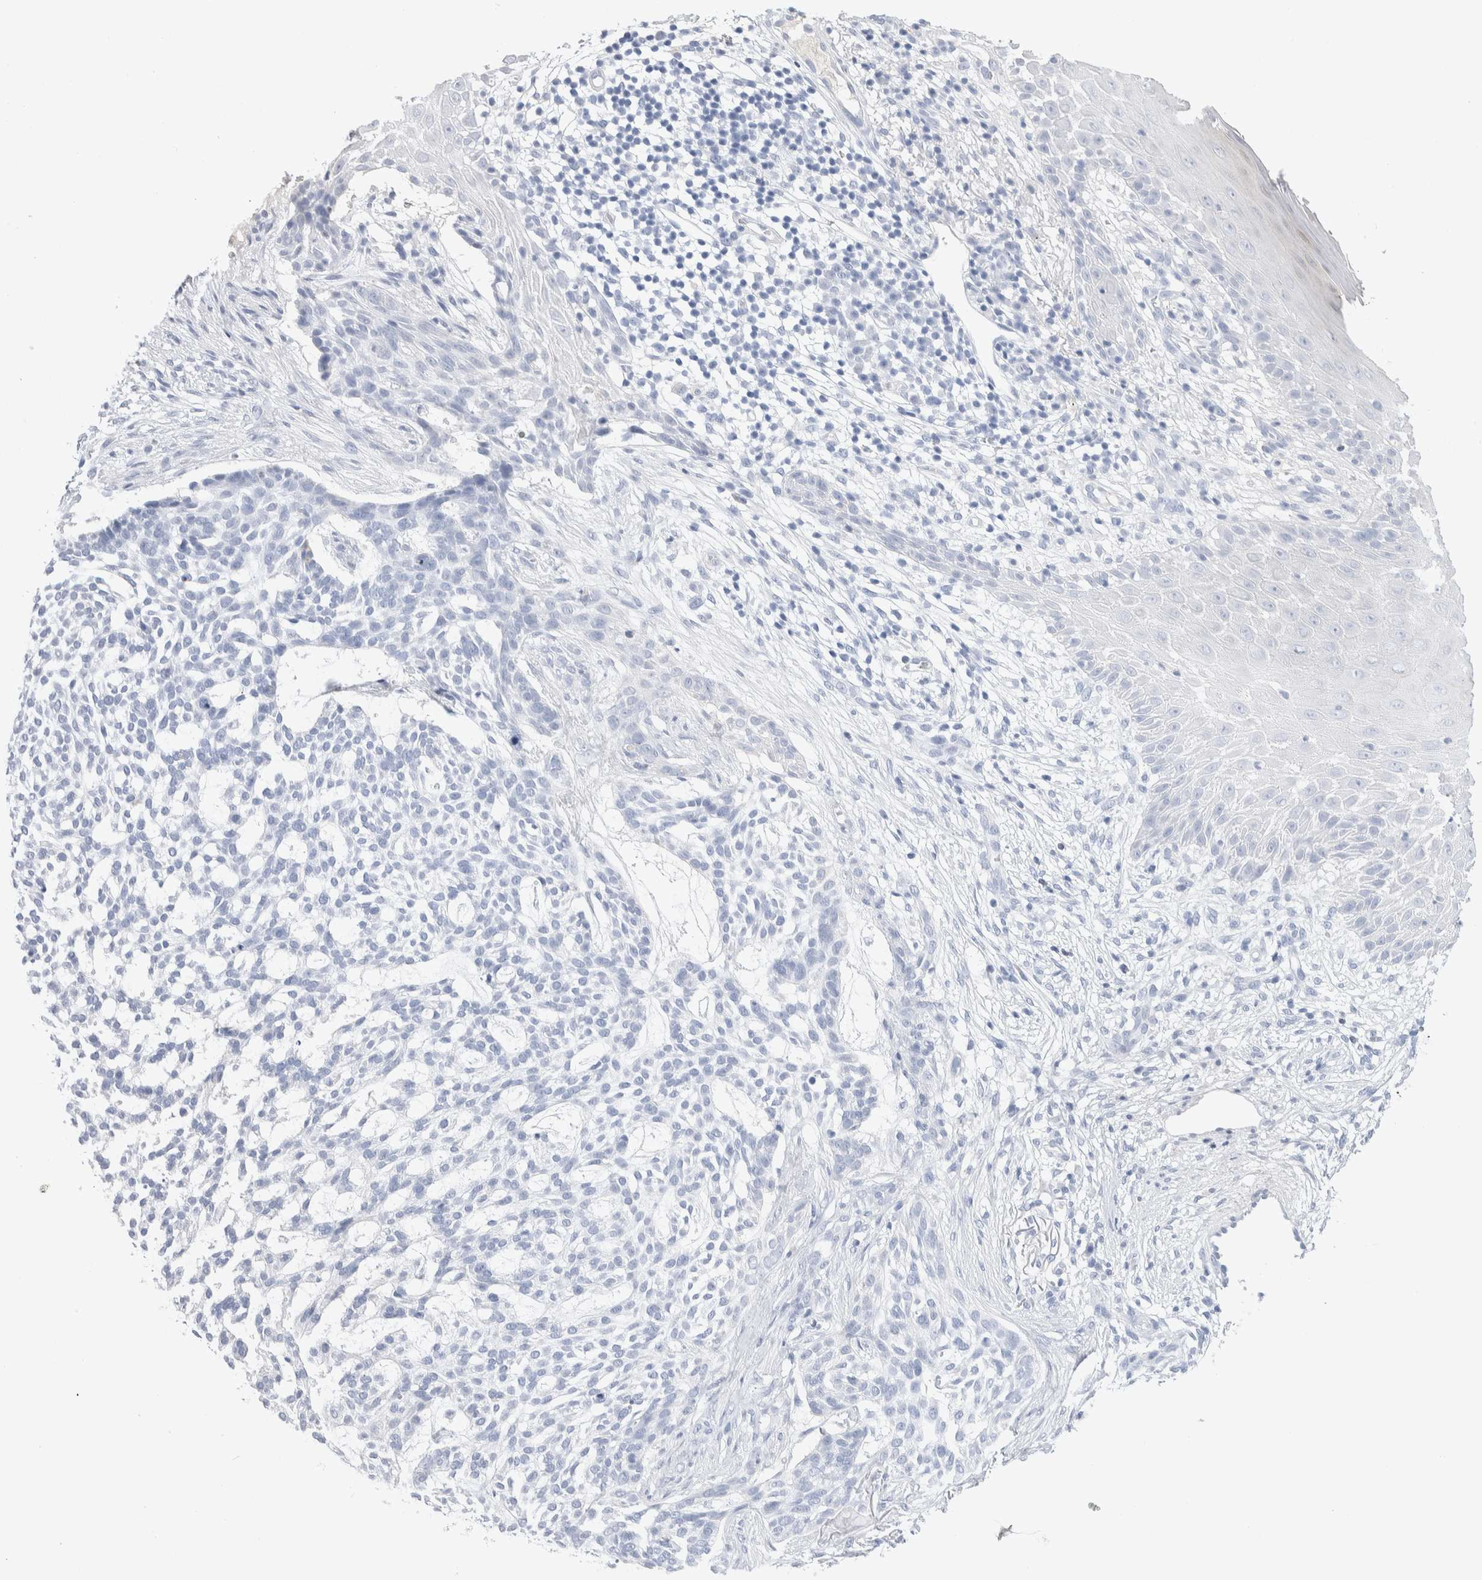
{"staining": {"intensity": "negative", "quantity": "none", "location": "none"}, "tissue": "skin cancer", "cell_type": "Tumor cells", "image_type": "cancer", "snomed": [{"axis": "morphology", "description": "Basal cell carcinoma"}, {"axis": "topography", "description": "Skin"}], "caption": "Tumor cells show no significant protein positivity in skin basal cell carcinoma. (DAB immunohistochemistry (IHC) visualized using brightfield microscopy, high magnification).", "gene": "GDA", "patient": {"sex": "female", "age": 64}}